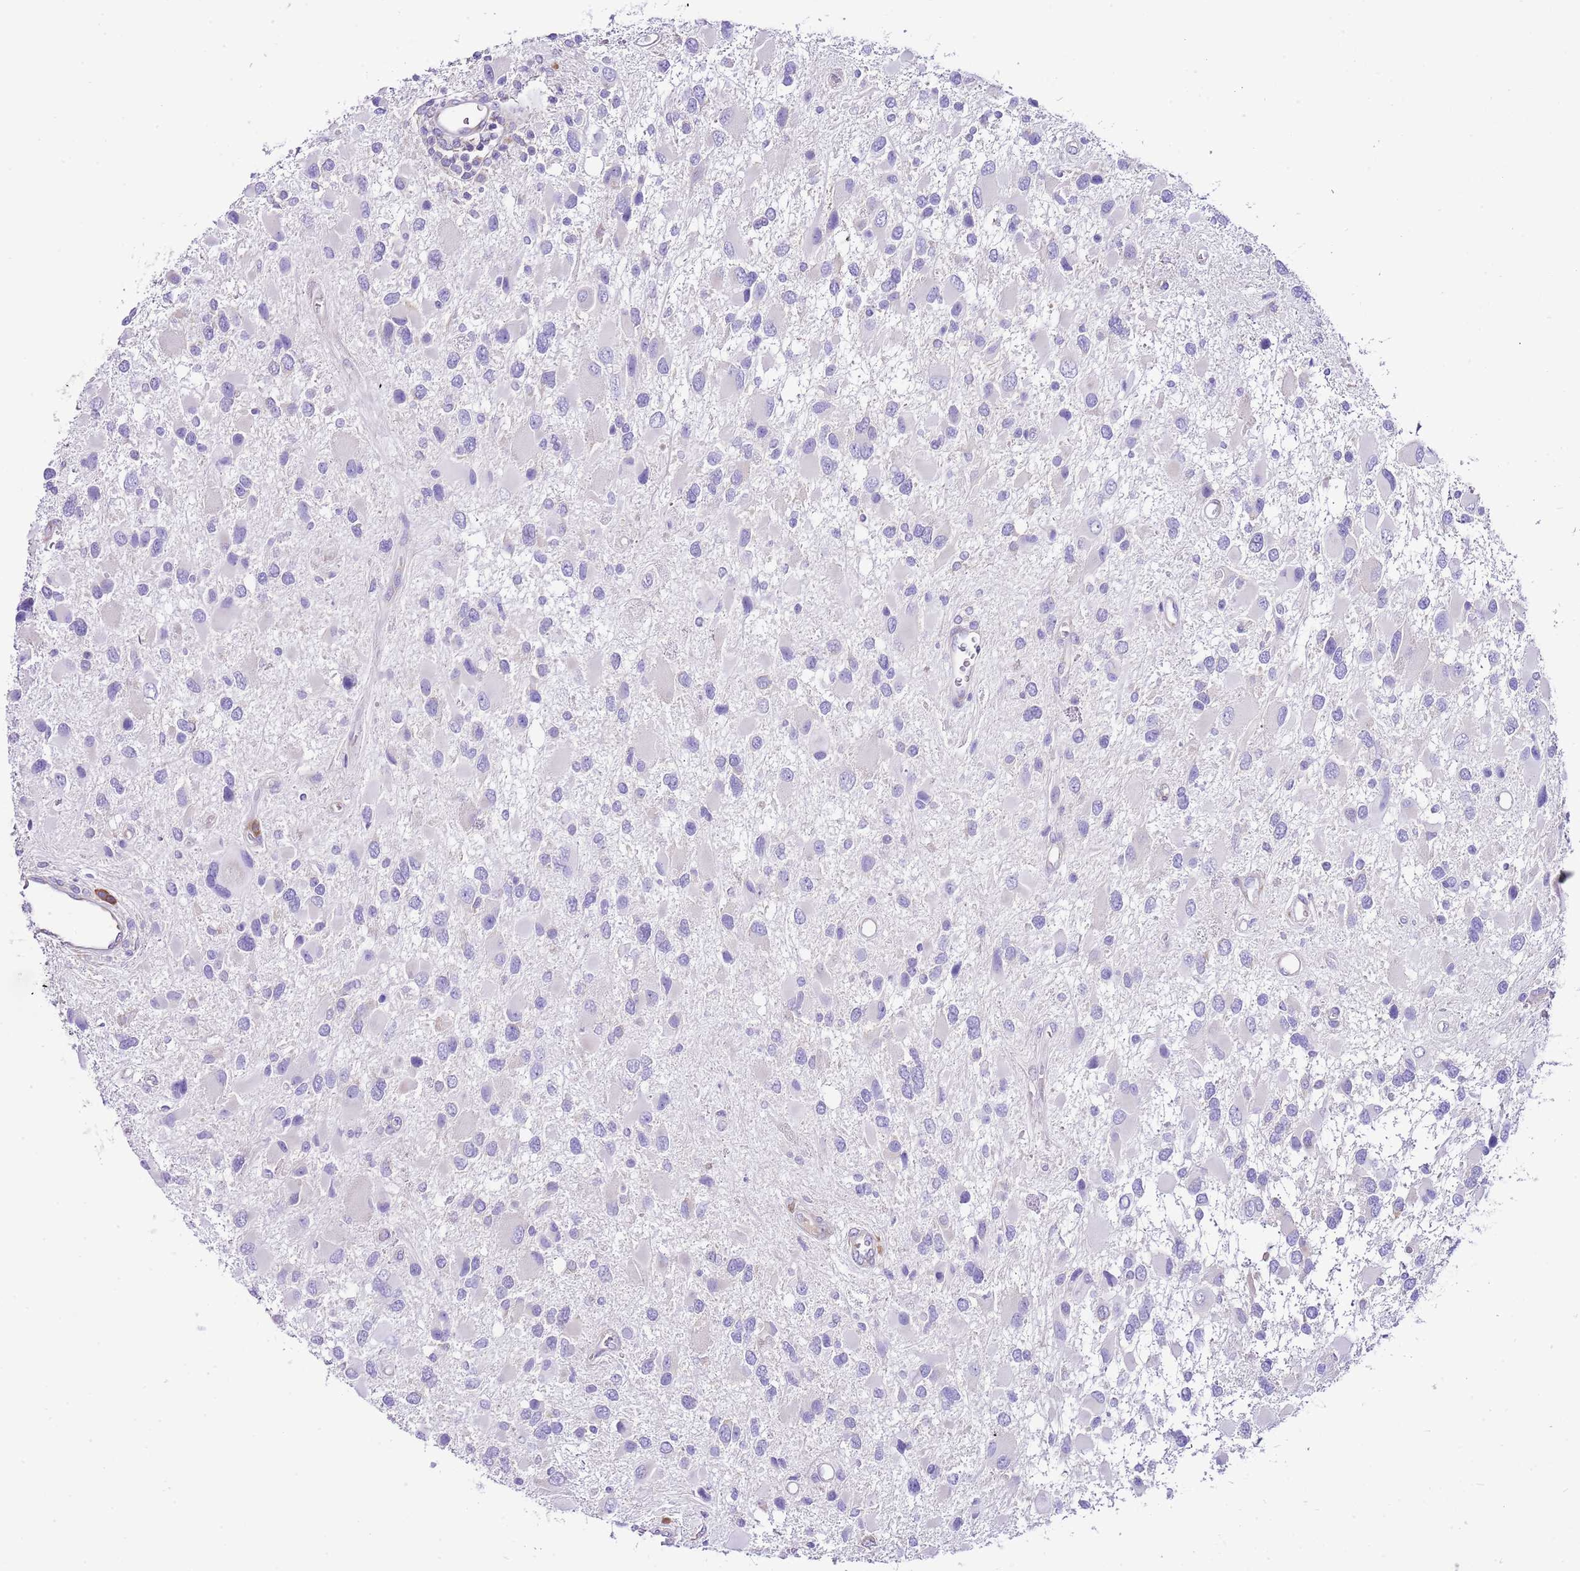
{"staining": {"intensity": "negative", "quantity": "none", "location": "none"}, "tissue": "glioma", "cell_type": "Tumor cells", "image_type": "cancer", "snomed": [{"axis": "morphology", "description": "Glioma, malignant, High grade"}, {"axis": "topography", "description": "Brain"}], "caption": "An image of human malignant high-grade glioma is negative for staining in tumor cells. Nuclei are stained in blue.", "gene": "RPS10", "patient": {"sex": "male", "age": 53}}